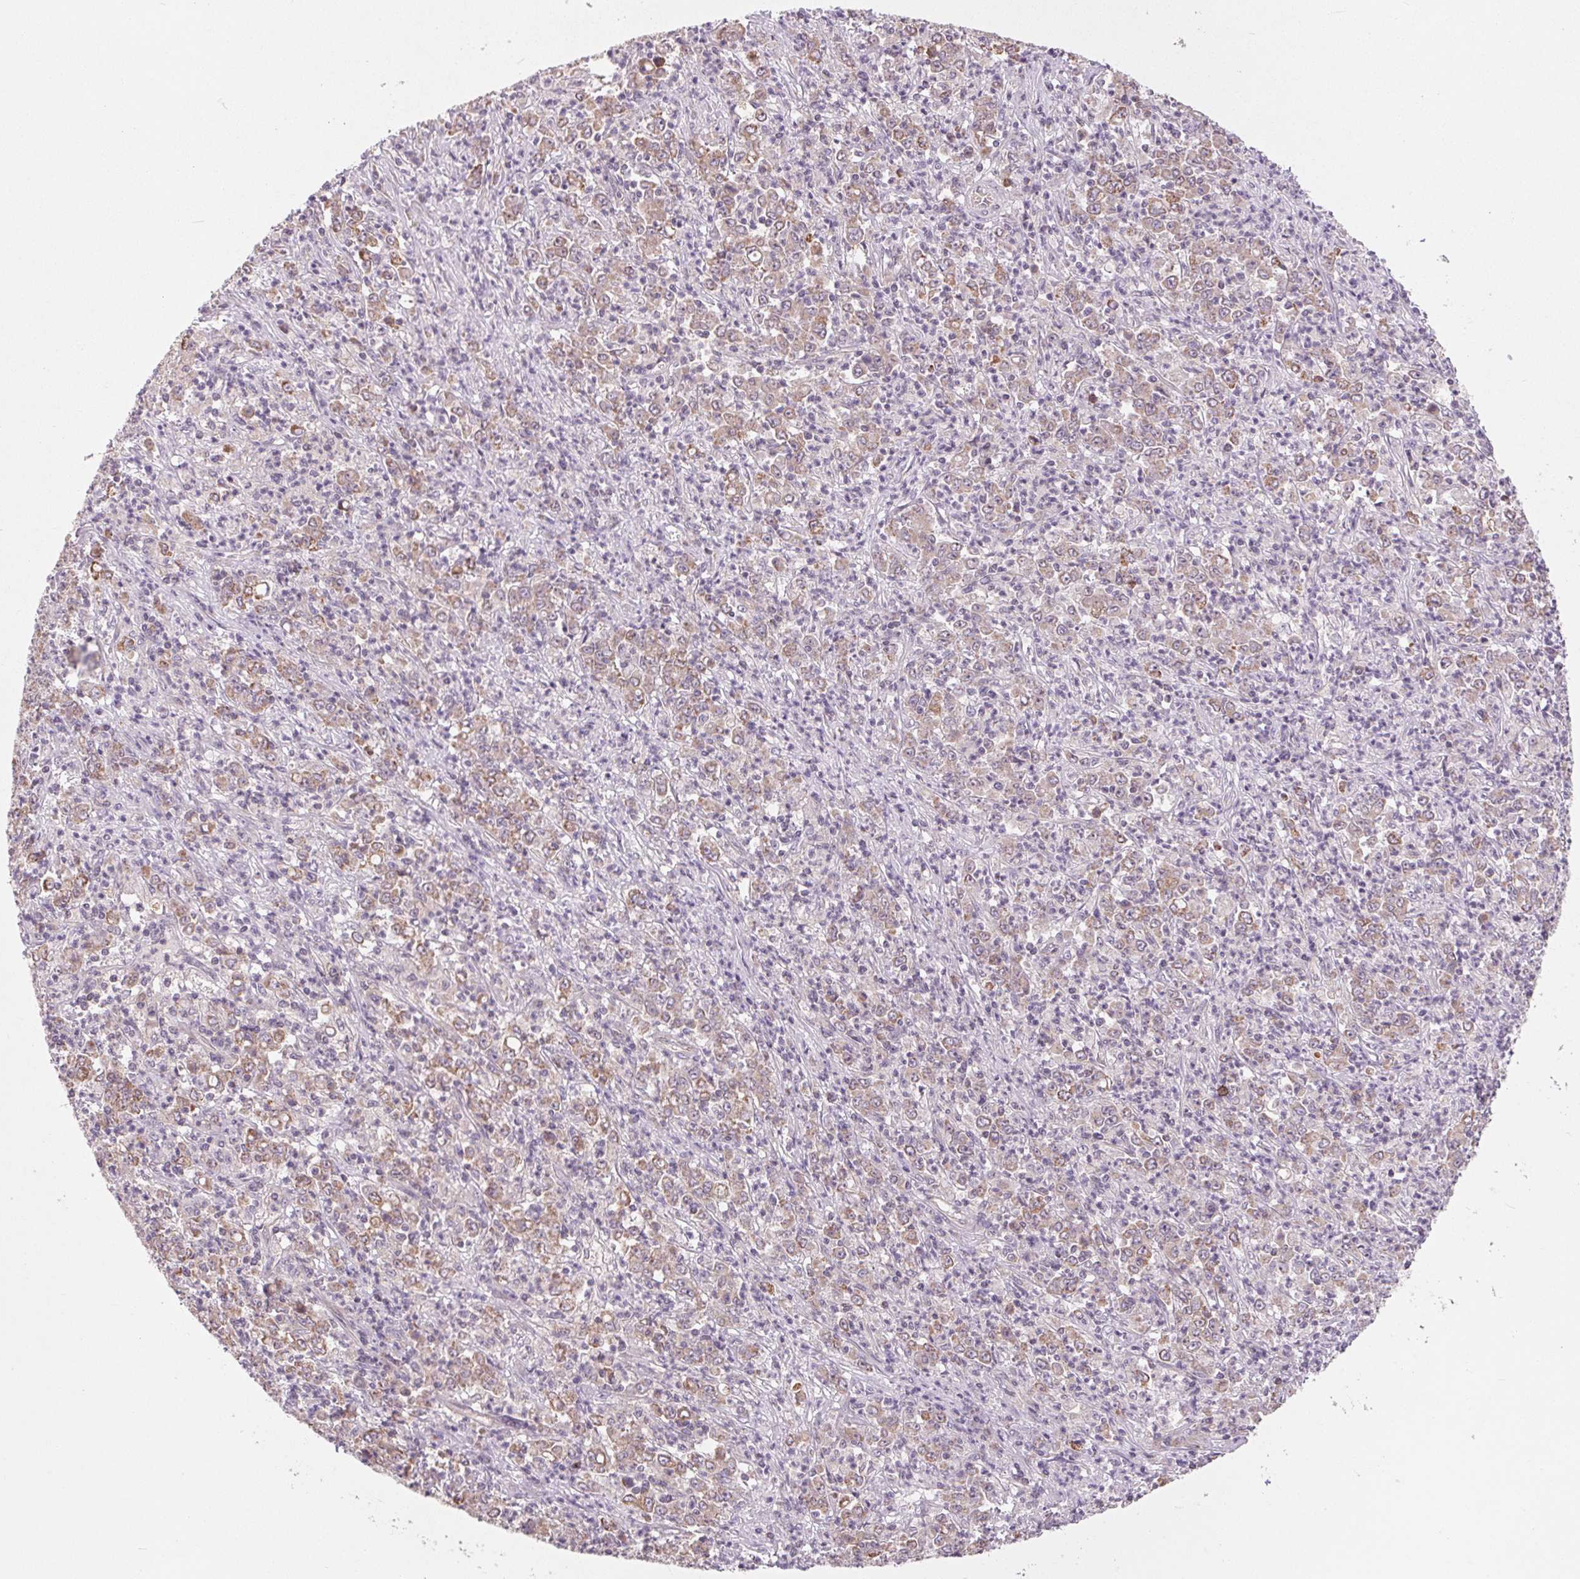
{"staining": {"intensity": "weak", "quantity": "25%-75%", "location": "cytoplasmic/membranous"}, "tissue": "stomach cancer", "cell_type": "Tumor cells", "image_type": "cancer", "snomed": [{"axis": "morphology", "description": "Adenocarcinoma, NOS"}, {"axis": "topography", "description": "Stomach, lower"}], "caption": "Stomach cancer tissue exhibits weak cytoplasmic/membranous staining in about 25%-75% of tumor cells", "gene": "MAP3K5", "patient": {"sex": "female", "age": 71}}